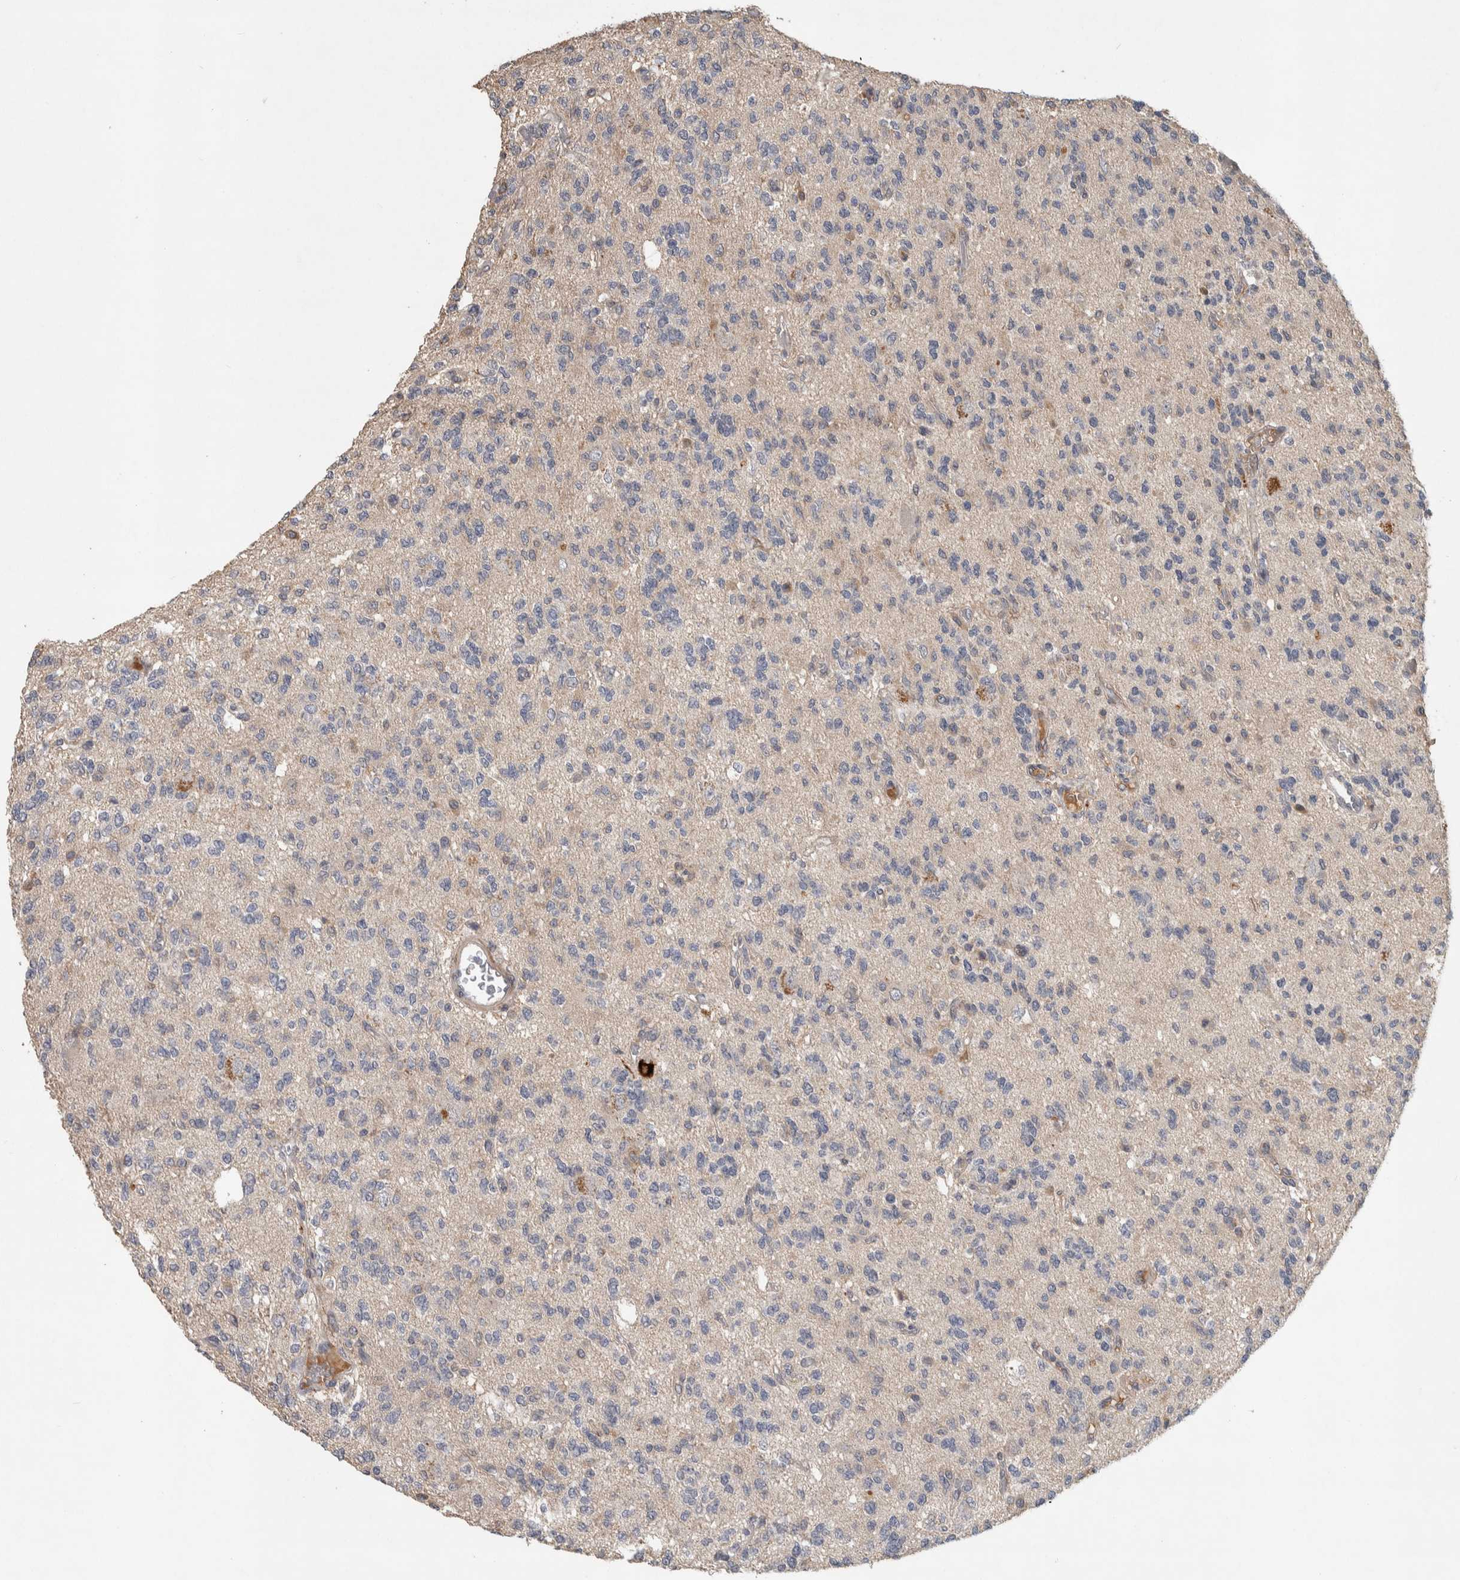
{"staining": {"intensity": "weak", "quantity": "<25%", "location": "cytoplasmic/membranous"}, "tissue": "glioma", "cell_type": "Tumor cells", "image_type": "cancer", "snomed": [{"axis": "morphology", "description": "Glioma, malignant, Low grade"}, {"axis": "topography", "description": "Brain"}], "caption": "High magnification brightfield microscopy of glioma stained with DAB (3,3'-diaminobenzidine) (brown) and counterstained with hematoxylin (blue): tumor cells show no significant staining. Nuclei are stained in blue.", "gene": "CHRM3", "patient": {"sex": "male", "age": 38}}